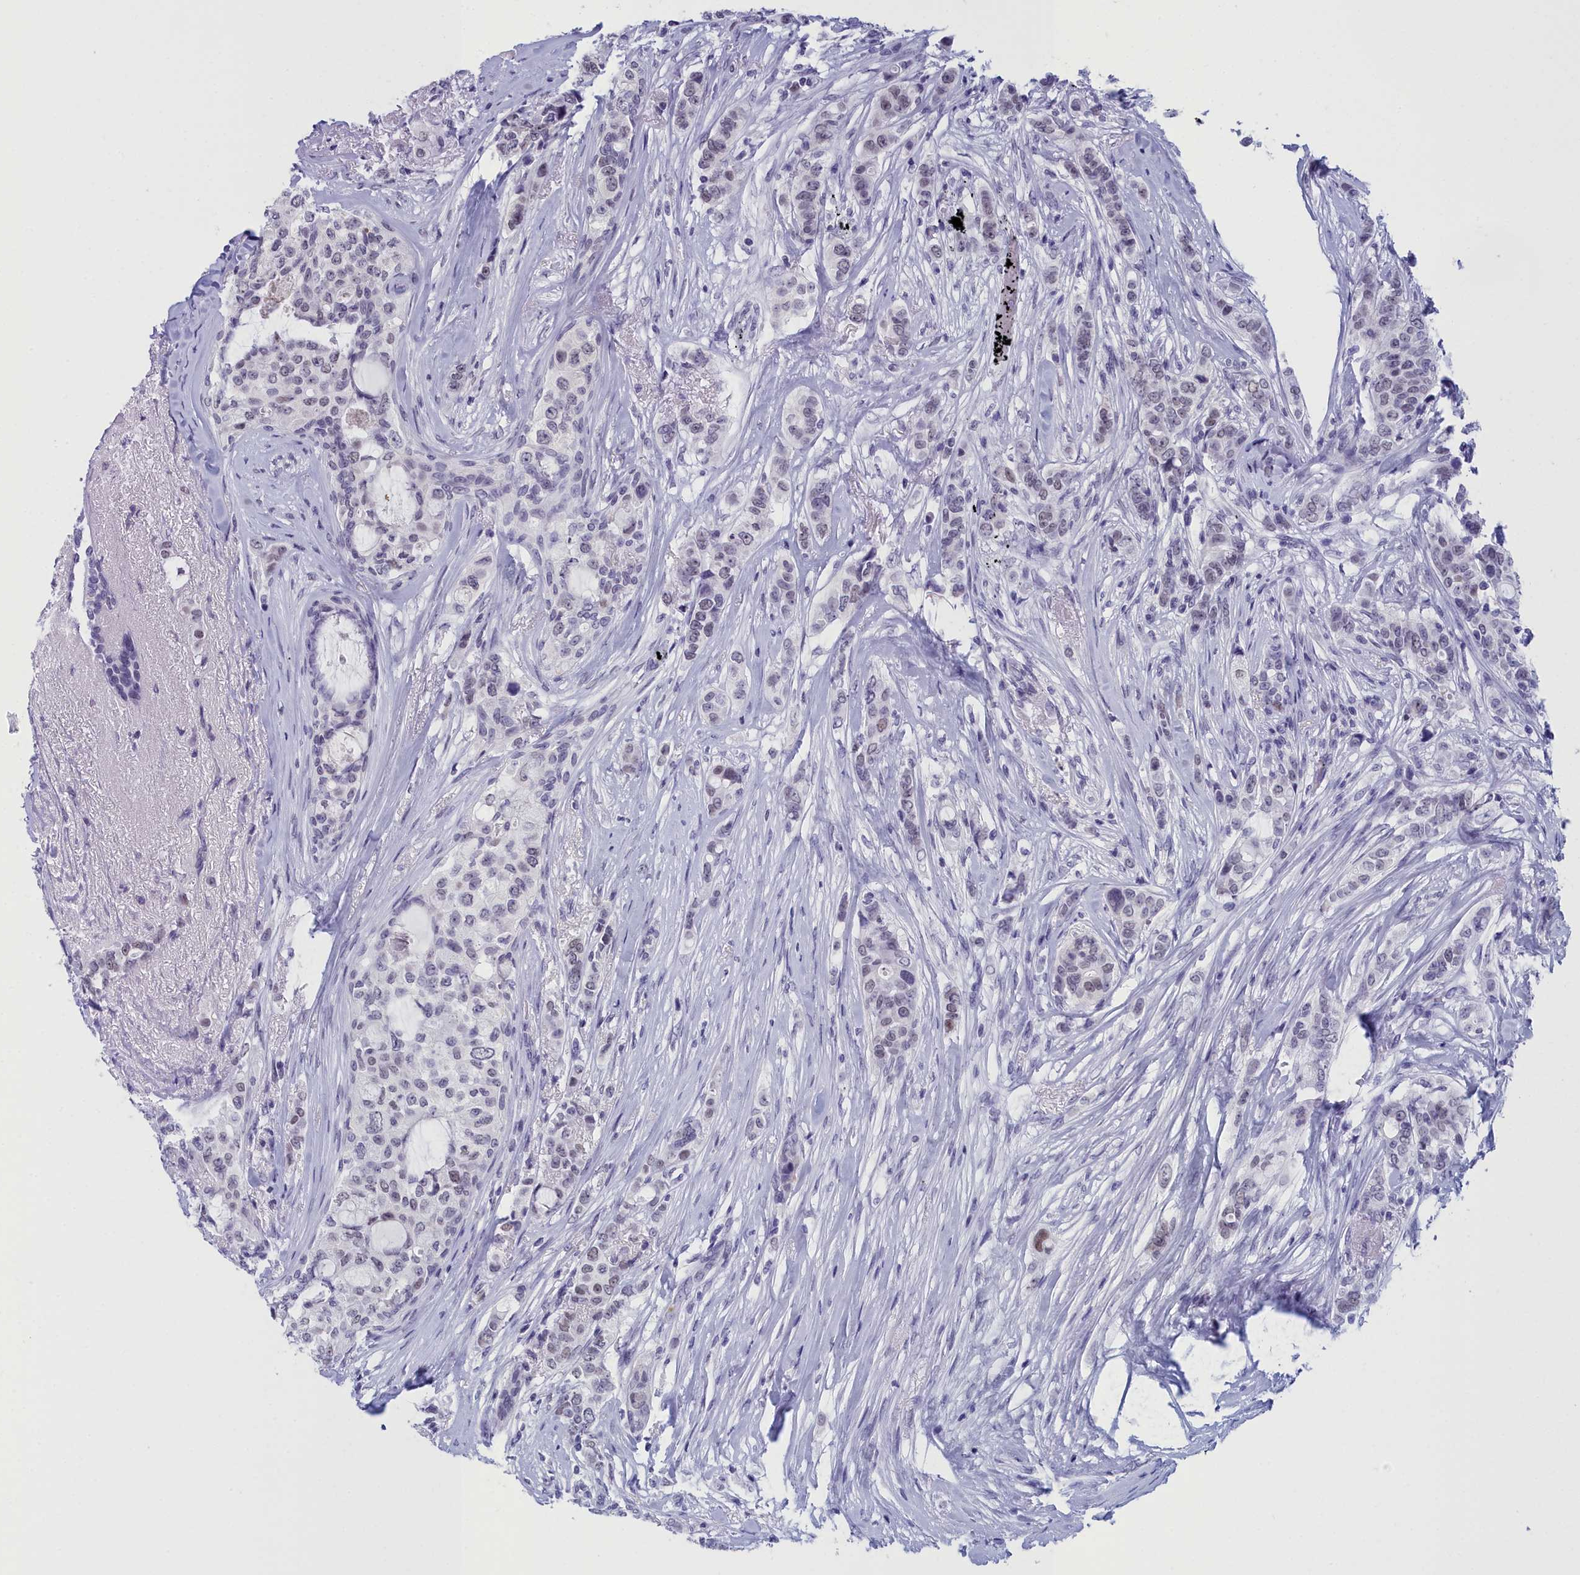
{"staining": {"intensity": "weak", "quantity": "<25%", "location": "nuclear"}, "tissue": "breast cancer", "cell_type": "Tumor cells", "image_type": "cancer", "snomed": [{"axis": "morphology", "description": "Lobular carcinoma"}, {"axis": "topography", "description": "Breast"}], "caption": "Immunohistochemical staining of human breast lobular carcinoma reveals no significant expression in tumor cells.", "gene": "CCDC97", "patient": {"sex": "female", "age": 51}}